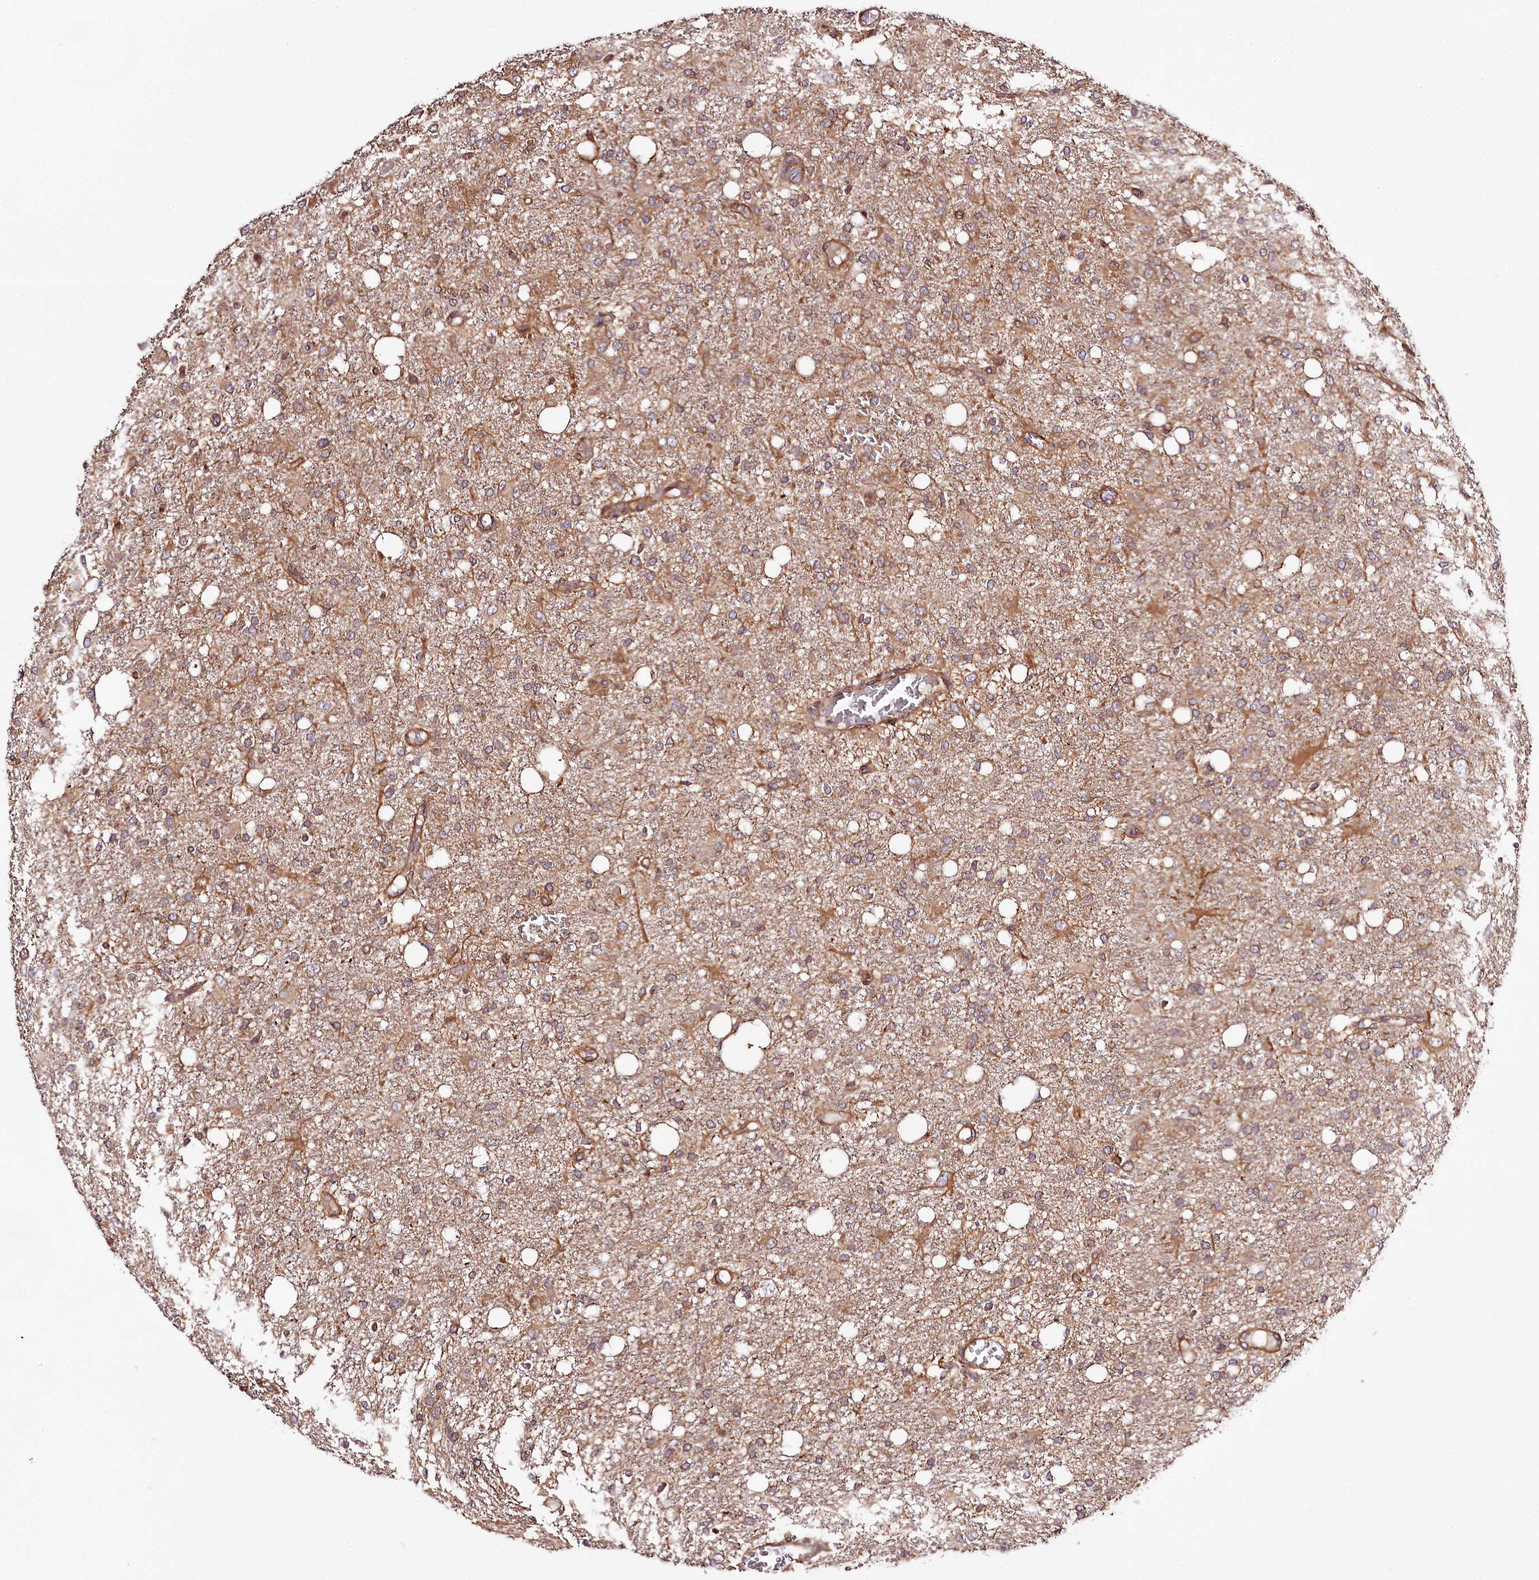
{"staining": {"intensity": "moderate", "quantity": "25%-75%", "location": "cytoplasmic/membranous"}, "tissue": "glioma", "cell_type": "Tumor cells", "image_type": "cancer", "snomed": [{"axis": "morphology", "description": "Glioma, malignant, High grade"}, {"axis": "topography", "description": "Brain"}], "caption": "An immunohistochemistry photomicrograph of tumor tissue is shown. Protein staining in brown shows moderate cytoplasmic/membranous positivity in glioma within tumor cells. (IHC, brightfield microscopy, high magnification).", "gene": "TARS1", "patient": {"sex": "female", "age": 59}}